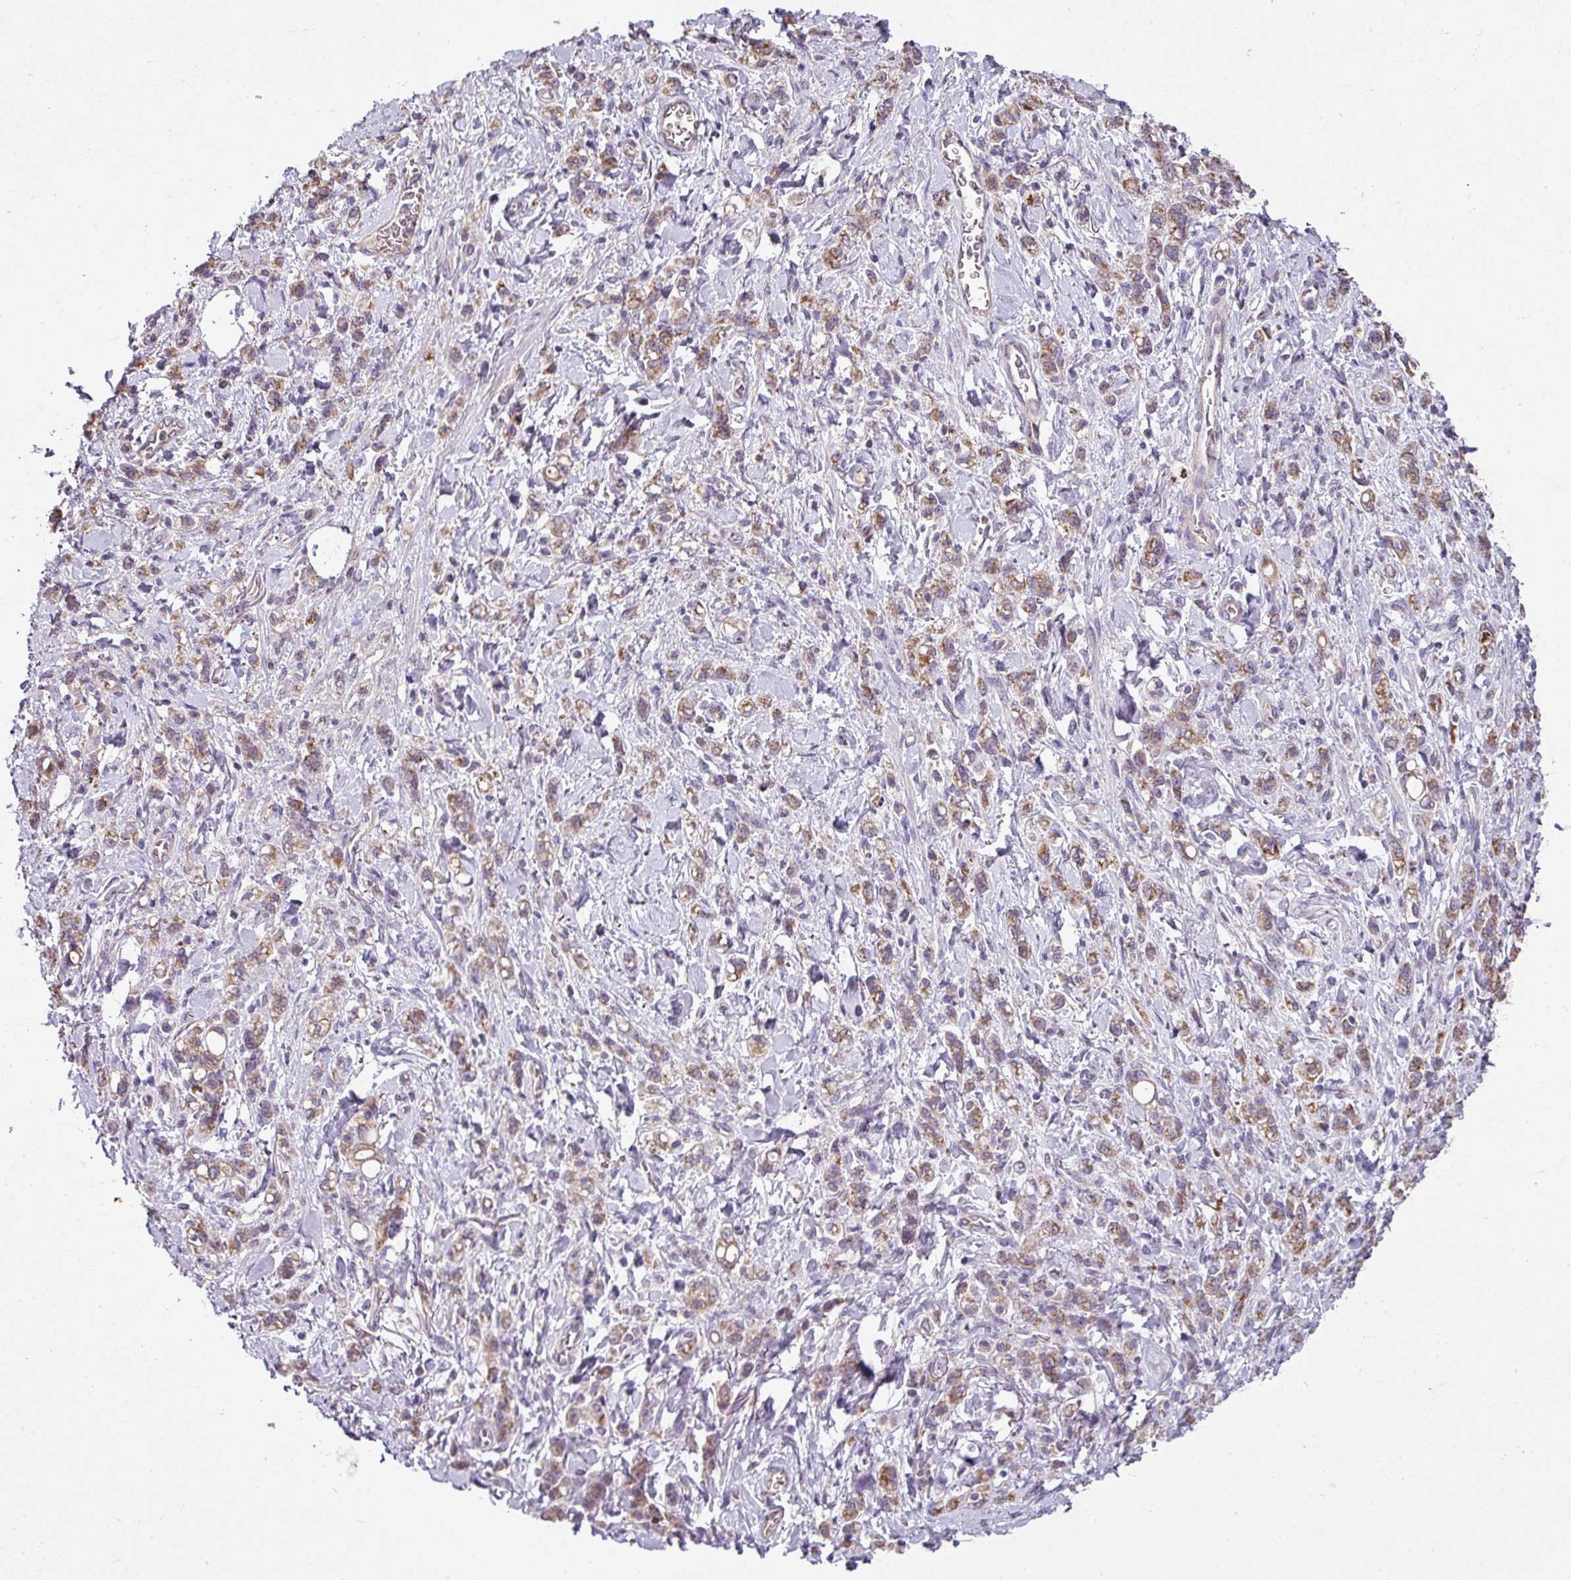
{"staining": {"intensity": "moderate", "quantity": ">75%", "location": "cytoplasmic/membranous"}, "tissue": "stomach cancer", "cell_type": "Tumor cells", "image_type": "cancer", "snomed": [{"axis": "morphology", "description": "Adenocarcinoma, NOS"}, {"axis": "topography", "description": "Stomach"}], "caption": "Brown immunohistochemical staining in human stomach cancer exhibits moderate cytoplasmic/membranous positivity in about >75% of tumor cells.", "gene": "LRRC9", "patient": {"sex": "male", "age": 77}}